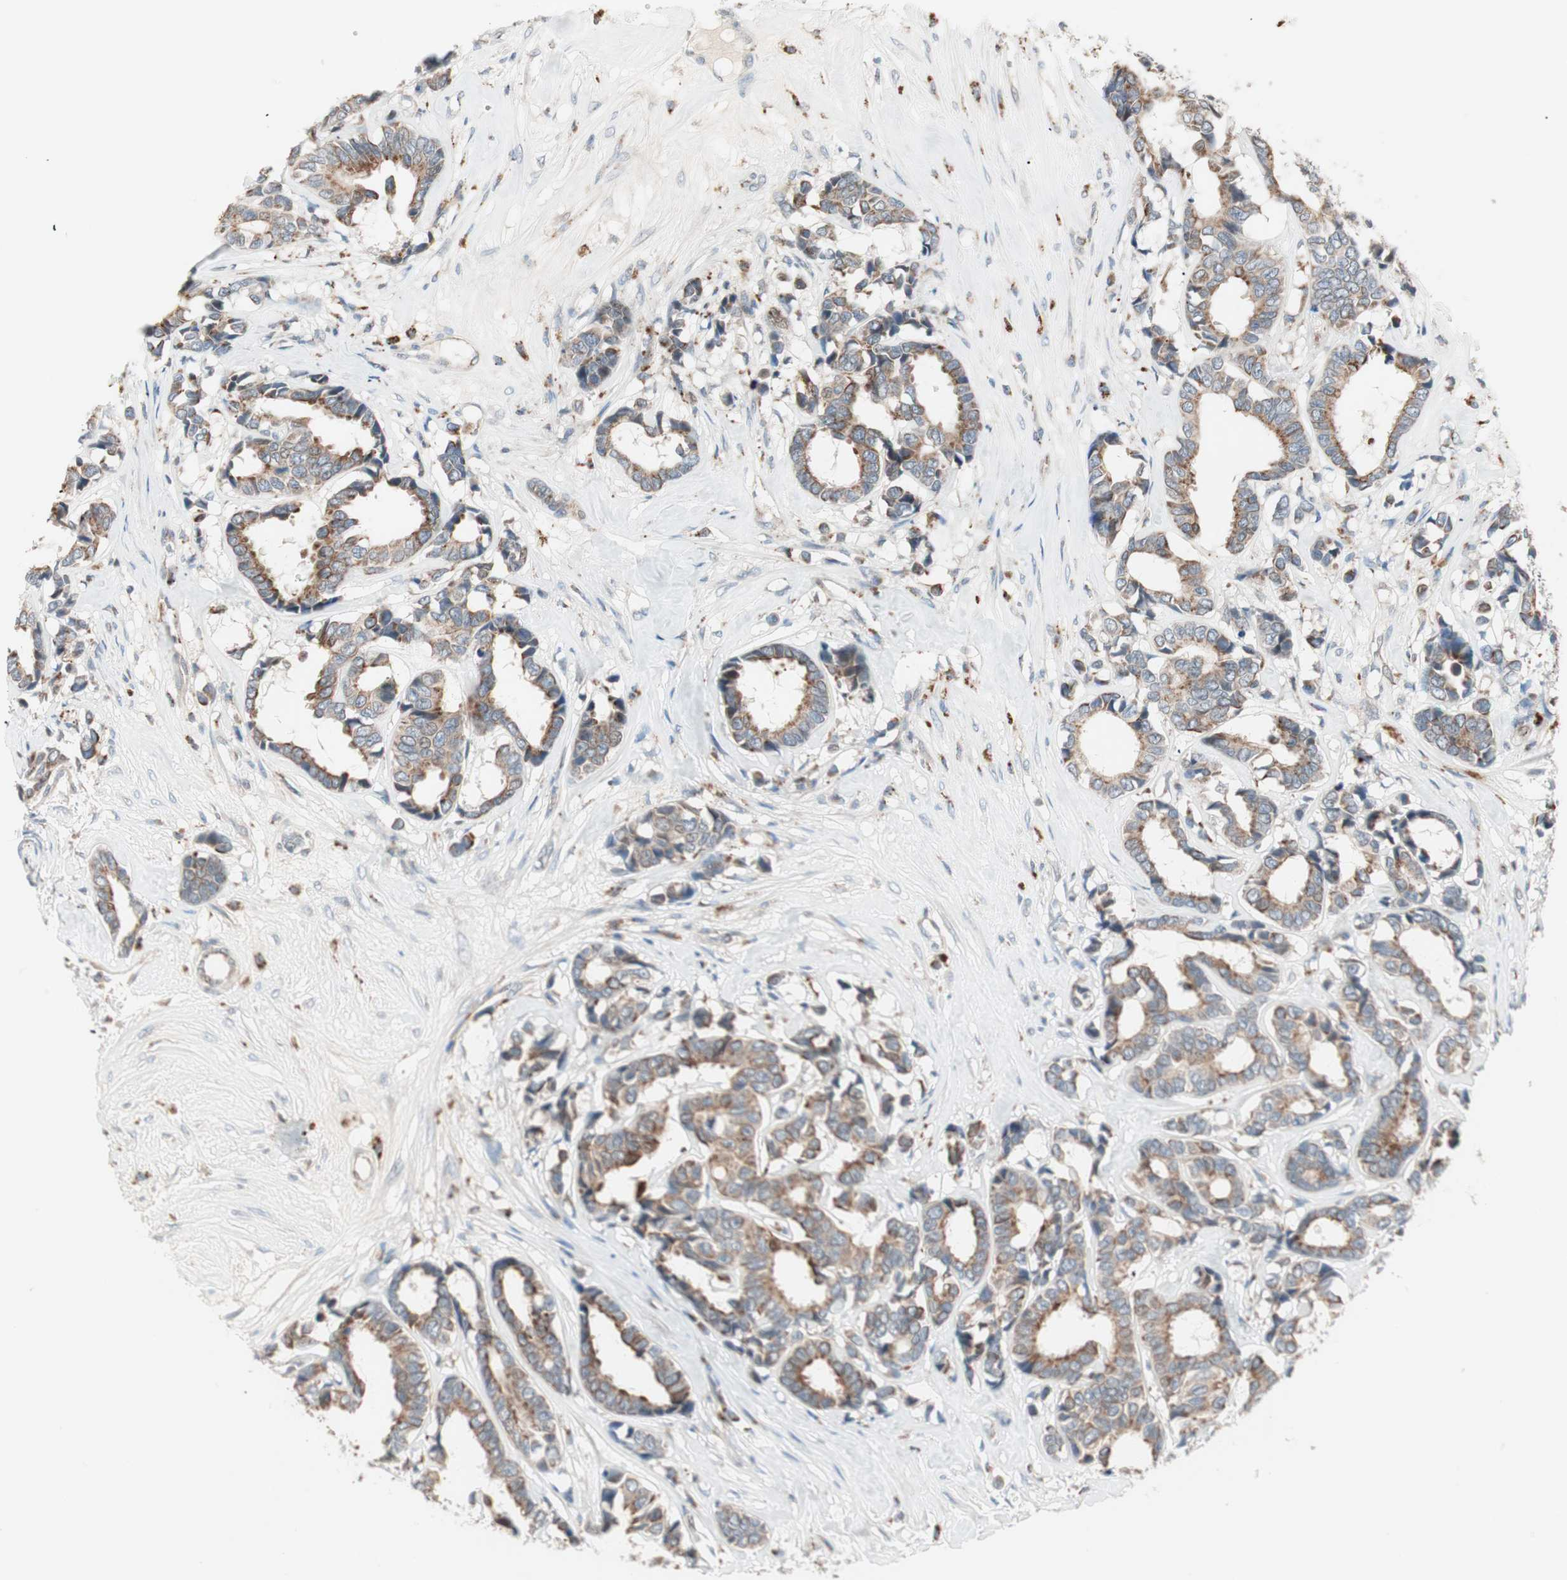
{"staining": {"intensity": "moderate", "quantity": ">75%", "location": "cytoplasmic/membranous"}, "tissue": "breast cancer", "cell_type": "Tumor cells", "image_type": "cancer", "snomed": [{"axis": "morphology", "description": "Duct carcinoma"}, {"axis": "topography", "description": "Breast"}], "caption": "This micrograph reveals breast cancer stained with immunohistochemistry (IHC) to label a protein in brown. The cytoplasmic/membranous of tumor cells show moderate positivity for the protein. Nuclei are counter-stained blue.", "gene": "FGFR4", "patient": {"sex": "female", "age": 87}}